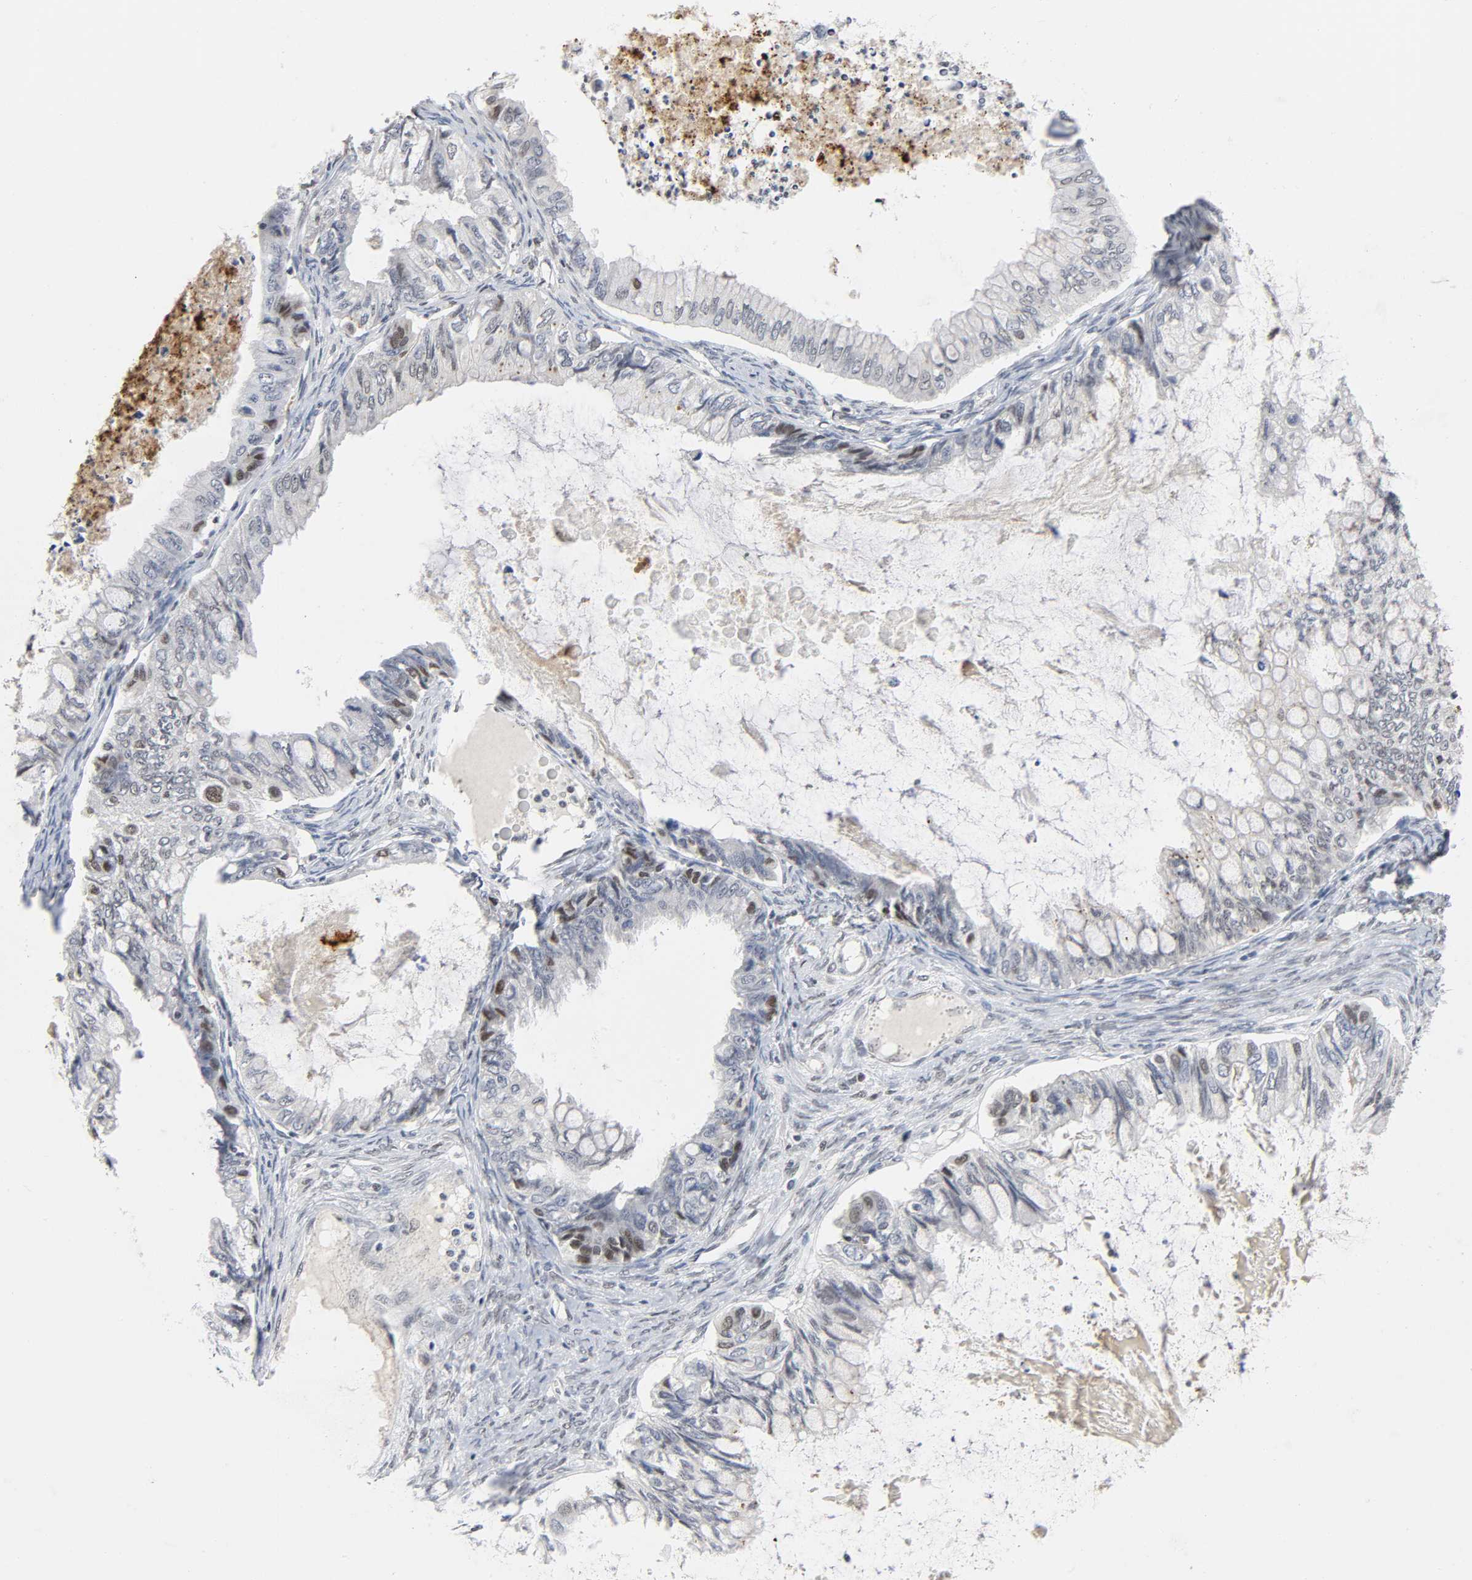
{"staining": {"intensity": "moderate", "quantity": "<25%", "location": "nuclear"}, "tissue": "ovarian cancer", "cell_type": "Tumor cells", "image_type": "cancer", "snomed": [{"axis": "morphology", "description": "Cystadenocarcinoma, mucinous, NOS"}, {"axis": "topography", "description": "Ovary"}], "caption": "Tumor cells exhibit low levels of moderate nuclear positivity in approximately <25% of cells in ovarian cancer (mucinous cystadenocarcinoma).", "gene": "KAT2B", "patient": {"sex": "female", "age": 80}}